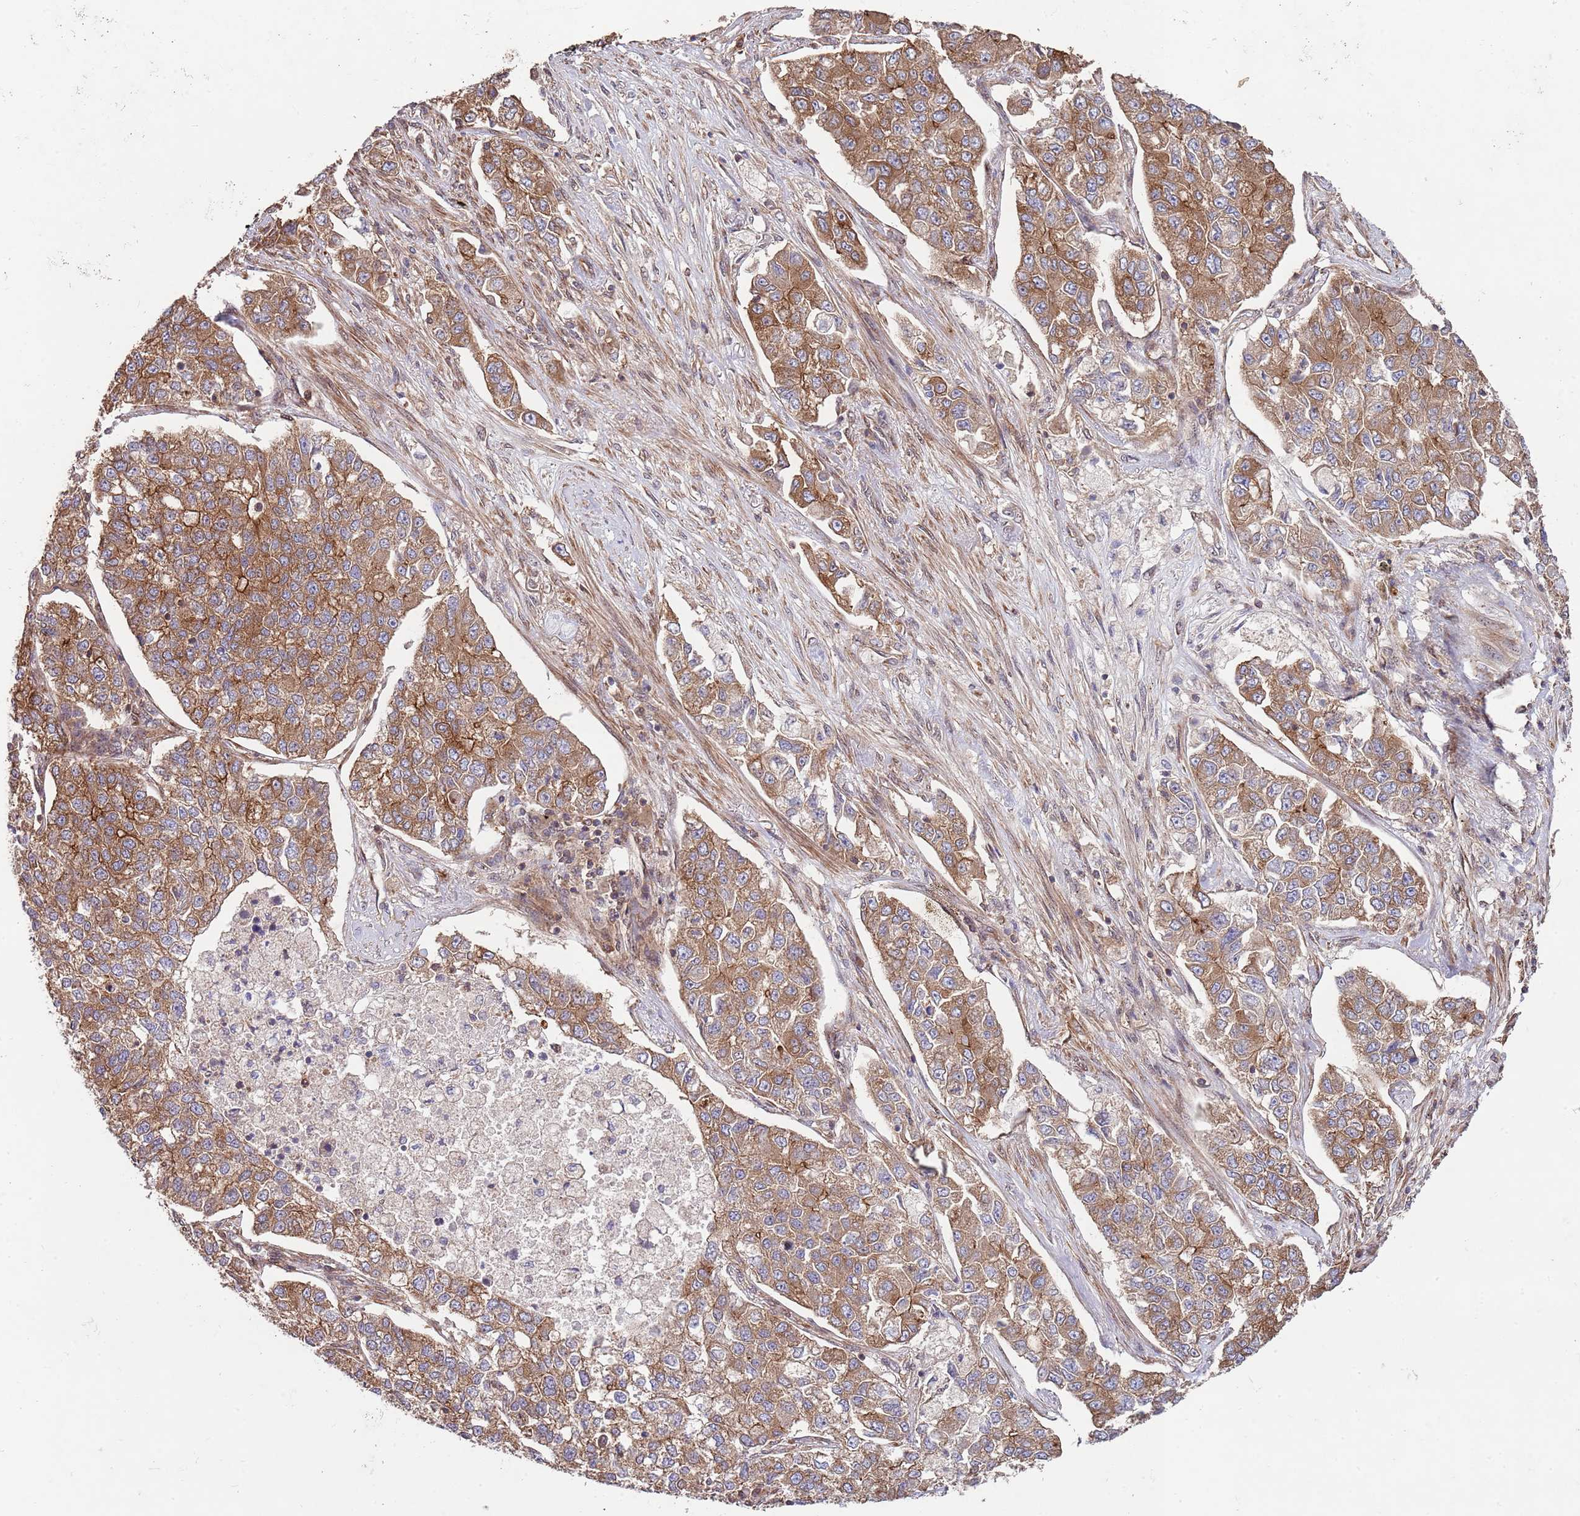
{"staining": {"intensity": "moderate", "quantity": ">75%", "location": "cytoplasmic/membranous"}, "tissue": "lung cancer", "cell_type": "Tumor cells", "image_type": "cancer", "snomed": [{"axis": "morphology", "description": "Adenocarcinoma, NOS"}, {"axis": "topography", "description": "Lung"}], "caption": "Adenocarcinoma (lung) stained with a brown dye reveals moderate cytoplasmic/membranous positive expression in about >75% of tumor cells.", "gene": "RNF19B", "patient": {"sex": "male", "age": 49}}